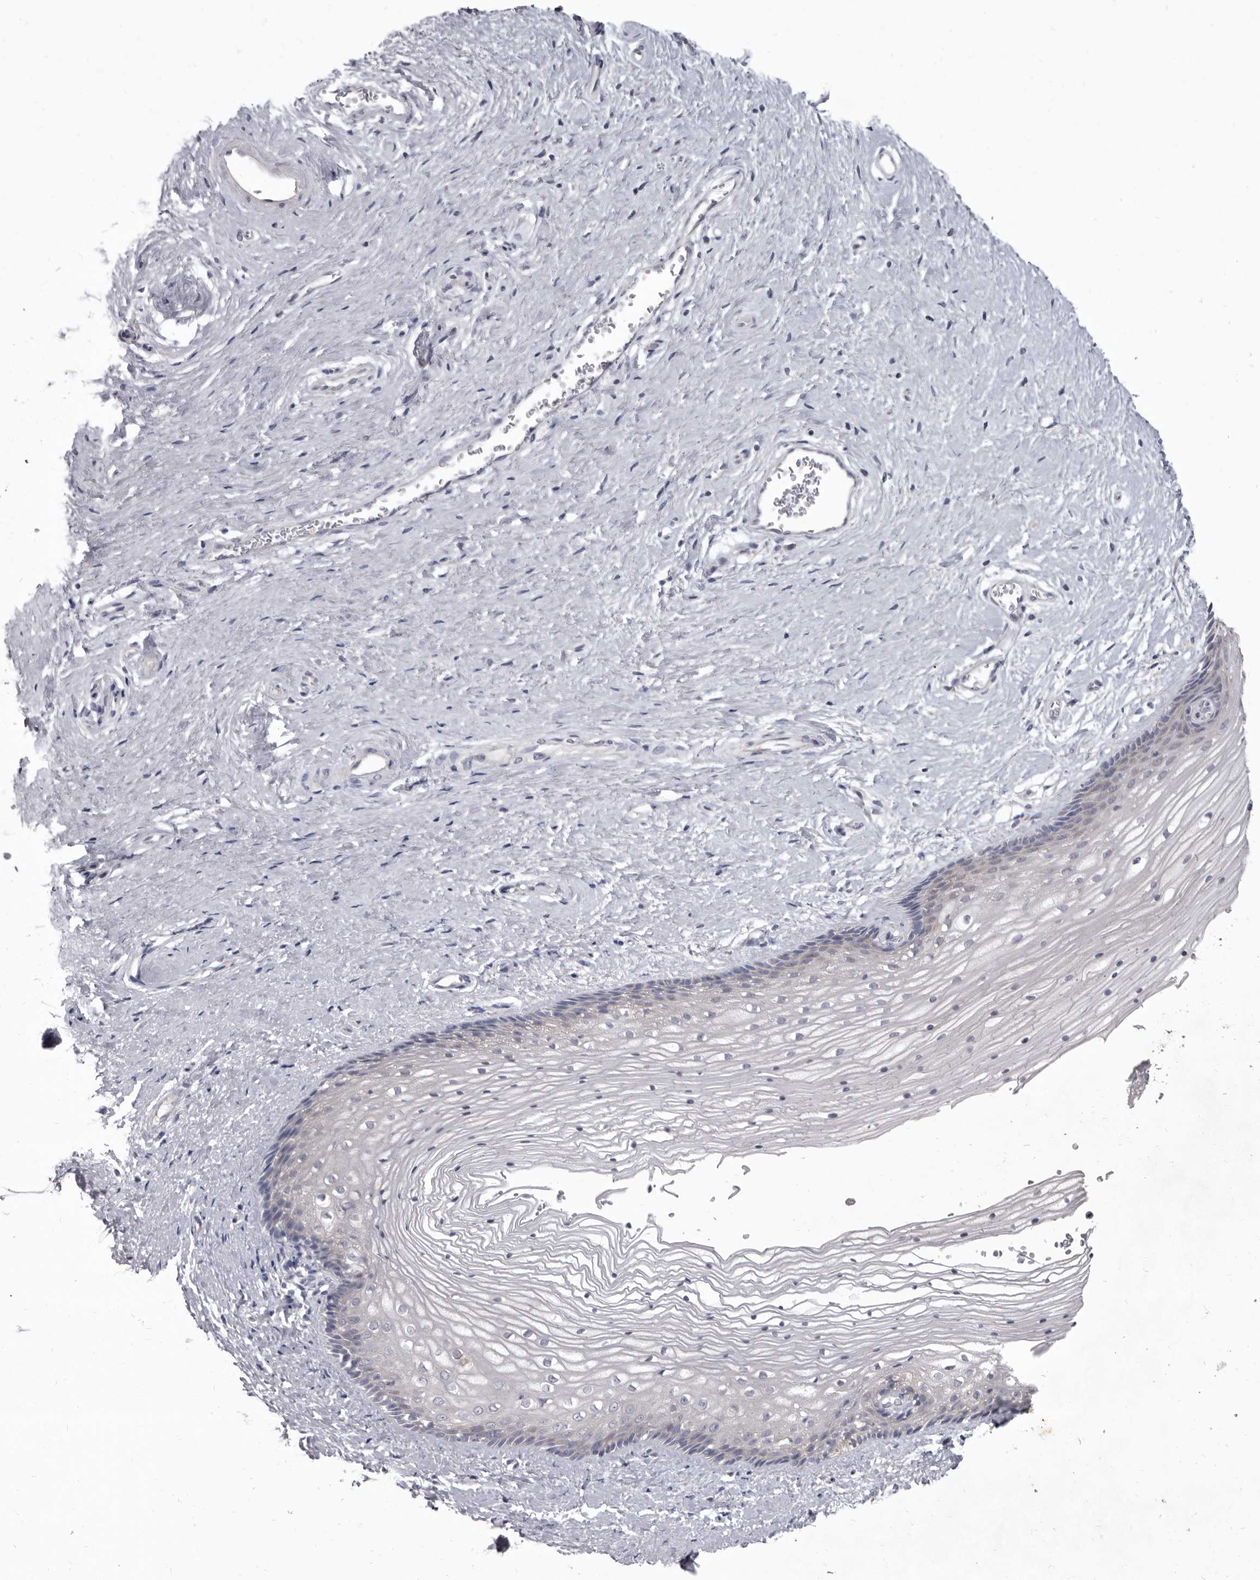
{"staining": {"intensity": "negative", "quantity": "none", "location": "none"}, "tissue": "vagina", "cell_type": "Squamous epithelial cells", "image_type": "normal", "snomed": [{"axis": "morphology", "description": "Normal tissue, NOS"}, {"axis": "topography", "description": "Vagina"}], "caption": "Unremarkable vagina was stained to show a protein in brown. There is no significant positivity in squamous epithelial cells. (Stains: DAB IHC with hematoxylin counter stain, Microscopy: brightfield microscopy at high magnification).", "gene": "GSK3B", "patient": {"sex": "female", "age": 46}}